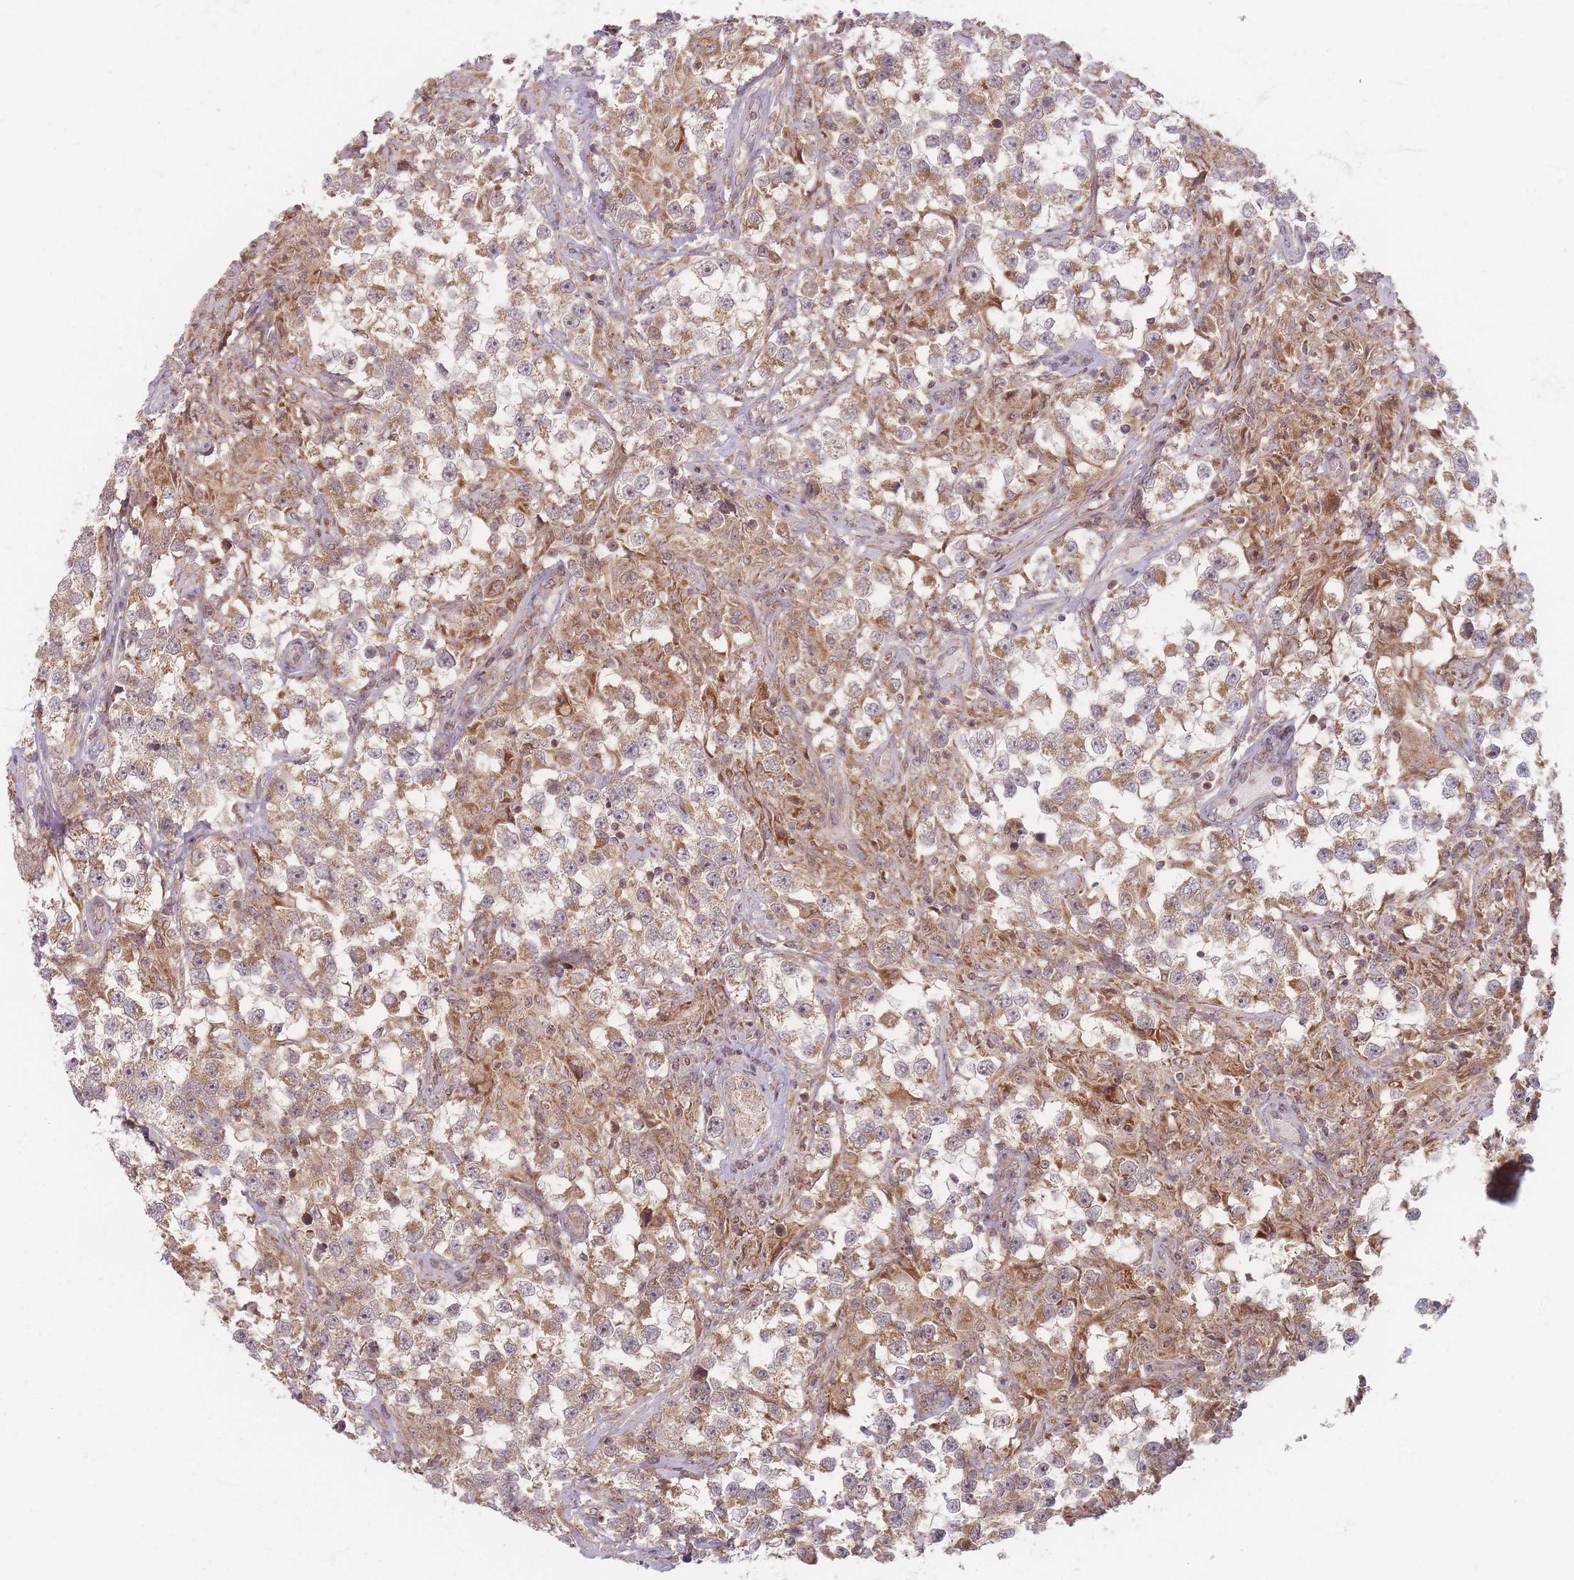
{"staining": {"intensity": "weak", "quantity": ">75%", "location": "cytoplasmic/membranous"}, "tissue": "testis cancer", "cell_type": "Tumor cells", "image_type": "cancer", "snomed": [{"axis": "morphology", "description": "Seminoma, NOS"}, {"axis": "topography", "description": "Testis"}], "caption": "A micrograph of human testis cancer (seminoma) stained for a protein reveals weak cytoplasmic/membranous brown staining in tumor cells.", "gene": "RADX", "patient": {"sex": "male", "age": 46}}